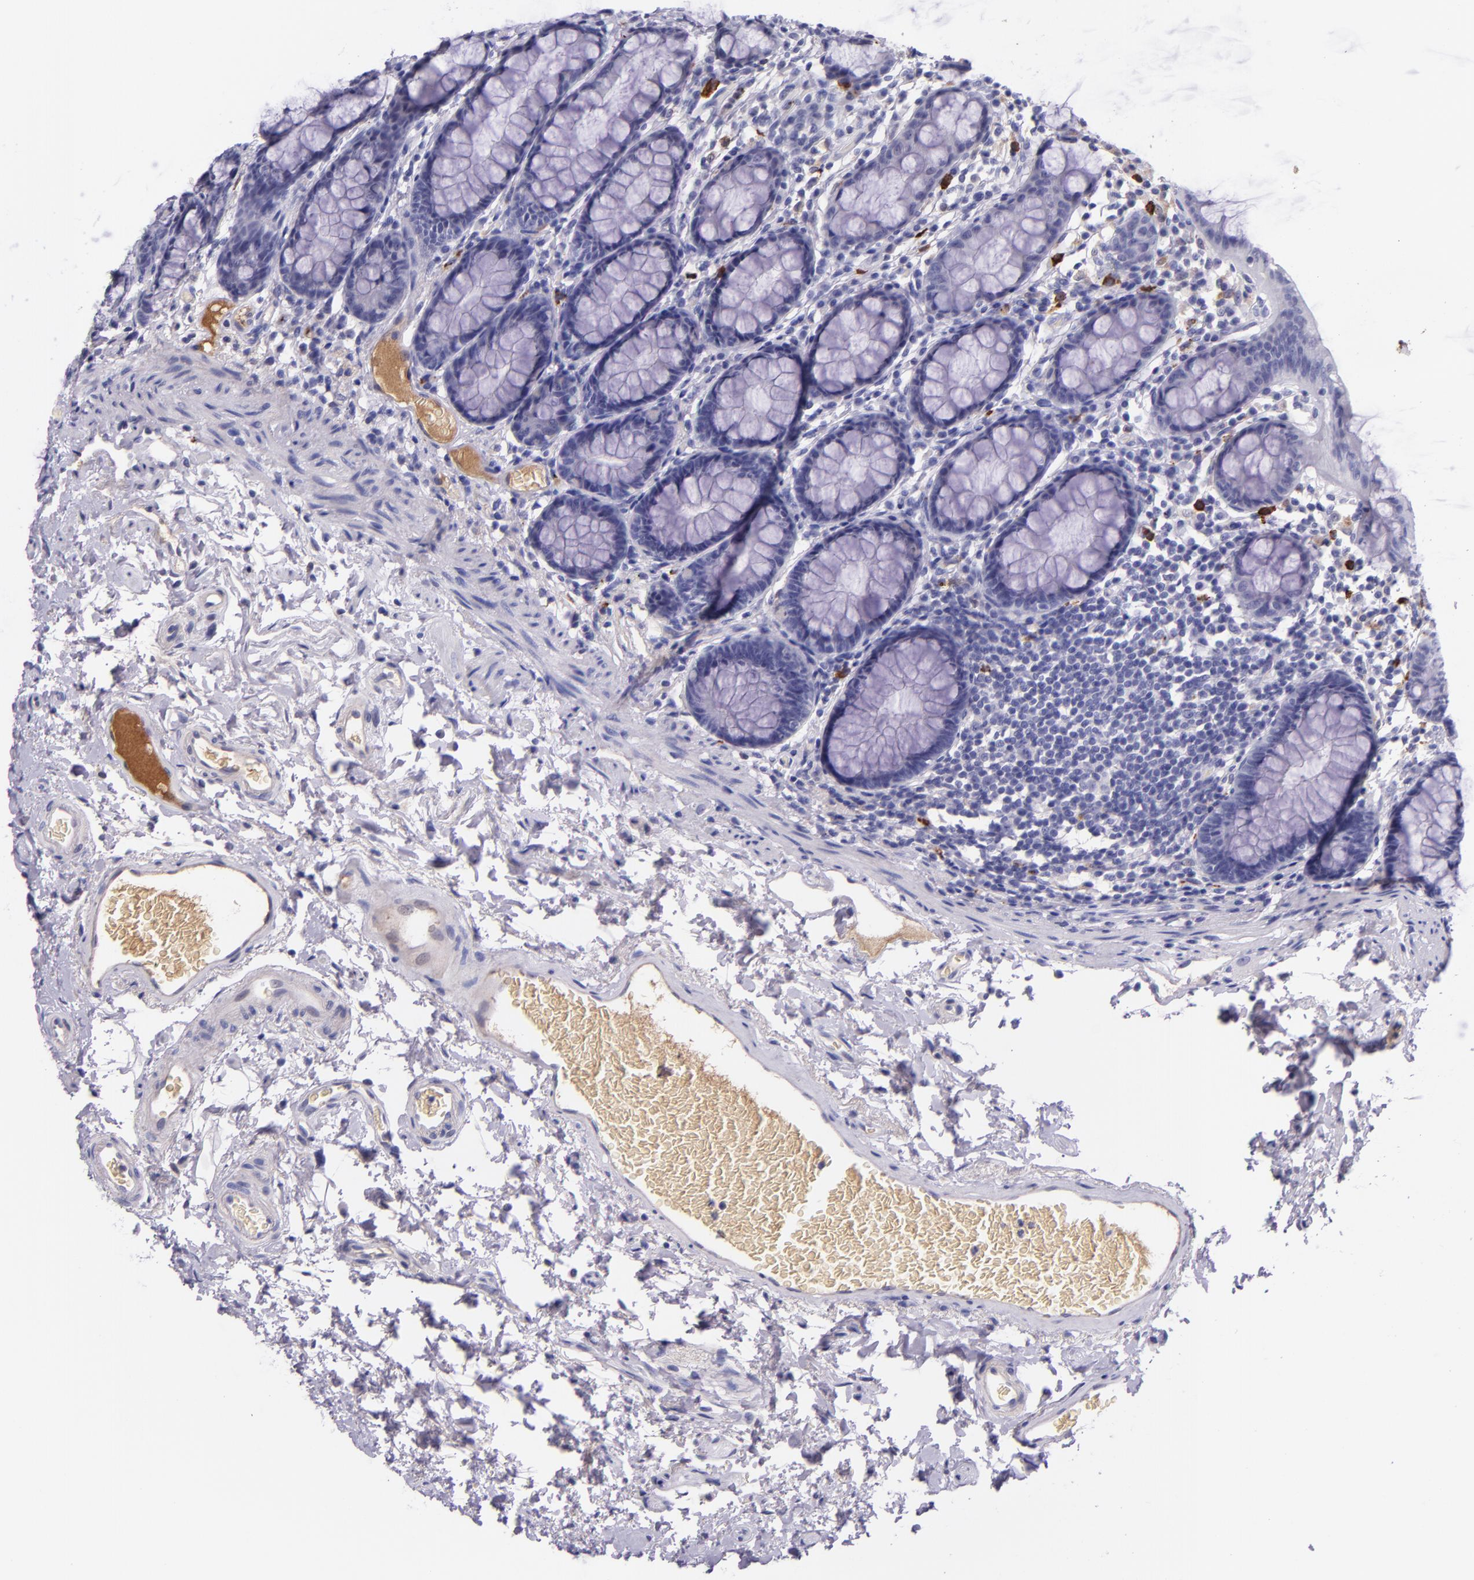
{"staining": {"intensity": "negative", "quantity": "none", "location": "none"}, "tissue": "rectum", "cell_type": "Glandular cells", "image_type": "normal", "snomed": [{"axis": "morphology", "description": "Normal tissue, NOS"}, {"axis": "topography", "description": "Rectum"}], "caption": "The immunohistochemistry (IHC) image has no significant expression in glandular cells of rectum. (DAB immunohistochemistry (IHC) with hematoxylin counter stain).", "gene": "KNG1", "patient": {"sex": "male", "age": 92}}